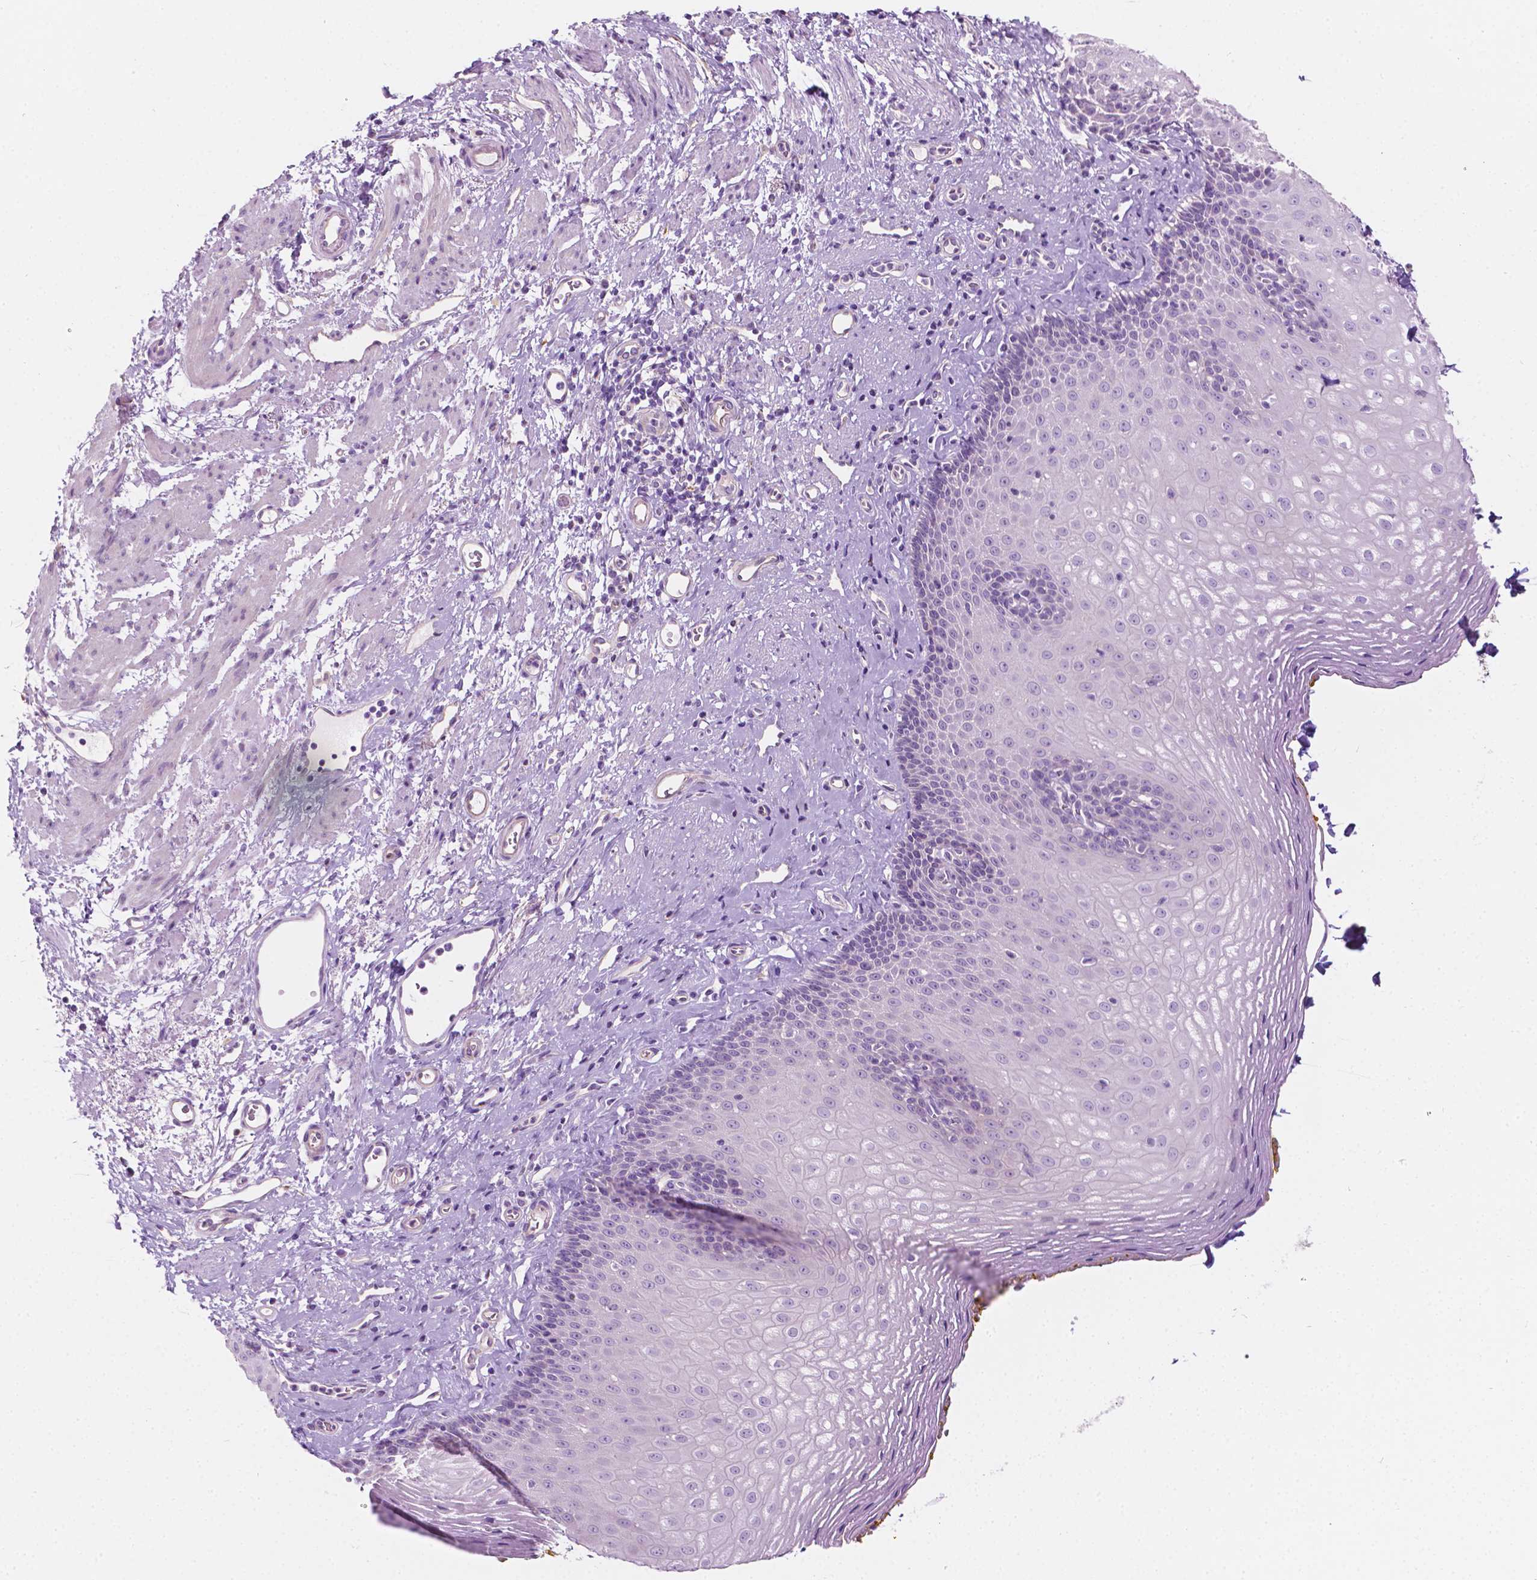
{"staining": {"intensity": "negative", "quantity": "none", "location": "none"}, "tissue": "esophagus", "cell_type": "Squamous epithelial cells", "image_type": "normal", "snomed": [{"axis": "morphology", "description": "Normal tissue, NOS"}, {"axis": "topography", "description": "Esophagus"}], "caption": "Squamous epithelial cells are negative for brown protein staining in benign esophagus. (DAB immunohistochemistry (IHC) with hematoxylin counter stain).", "gene": "NOS1AP", "patient": {"sex": "female", "age": 68}}